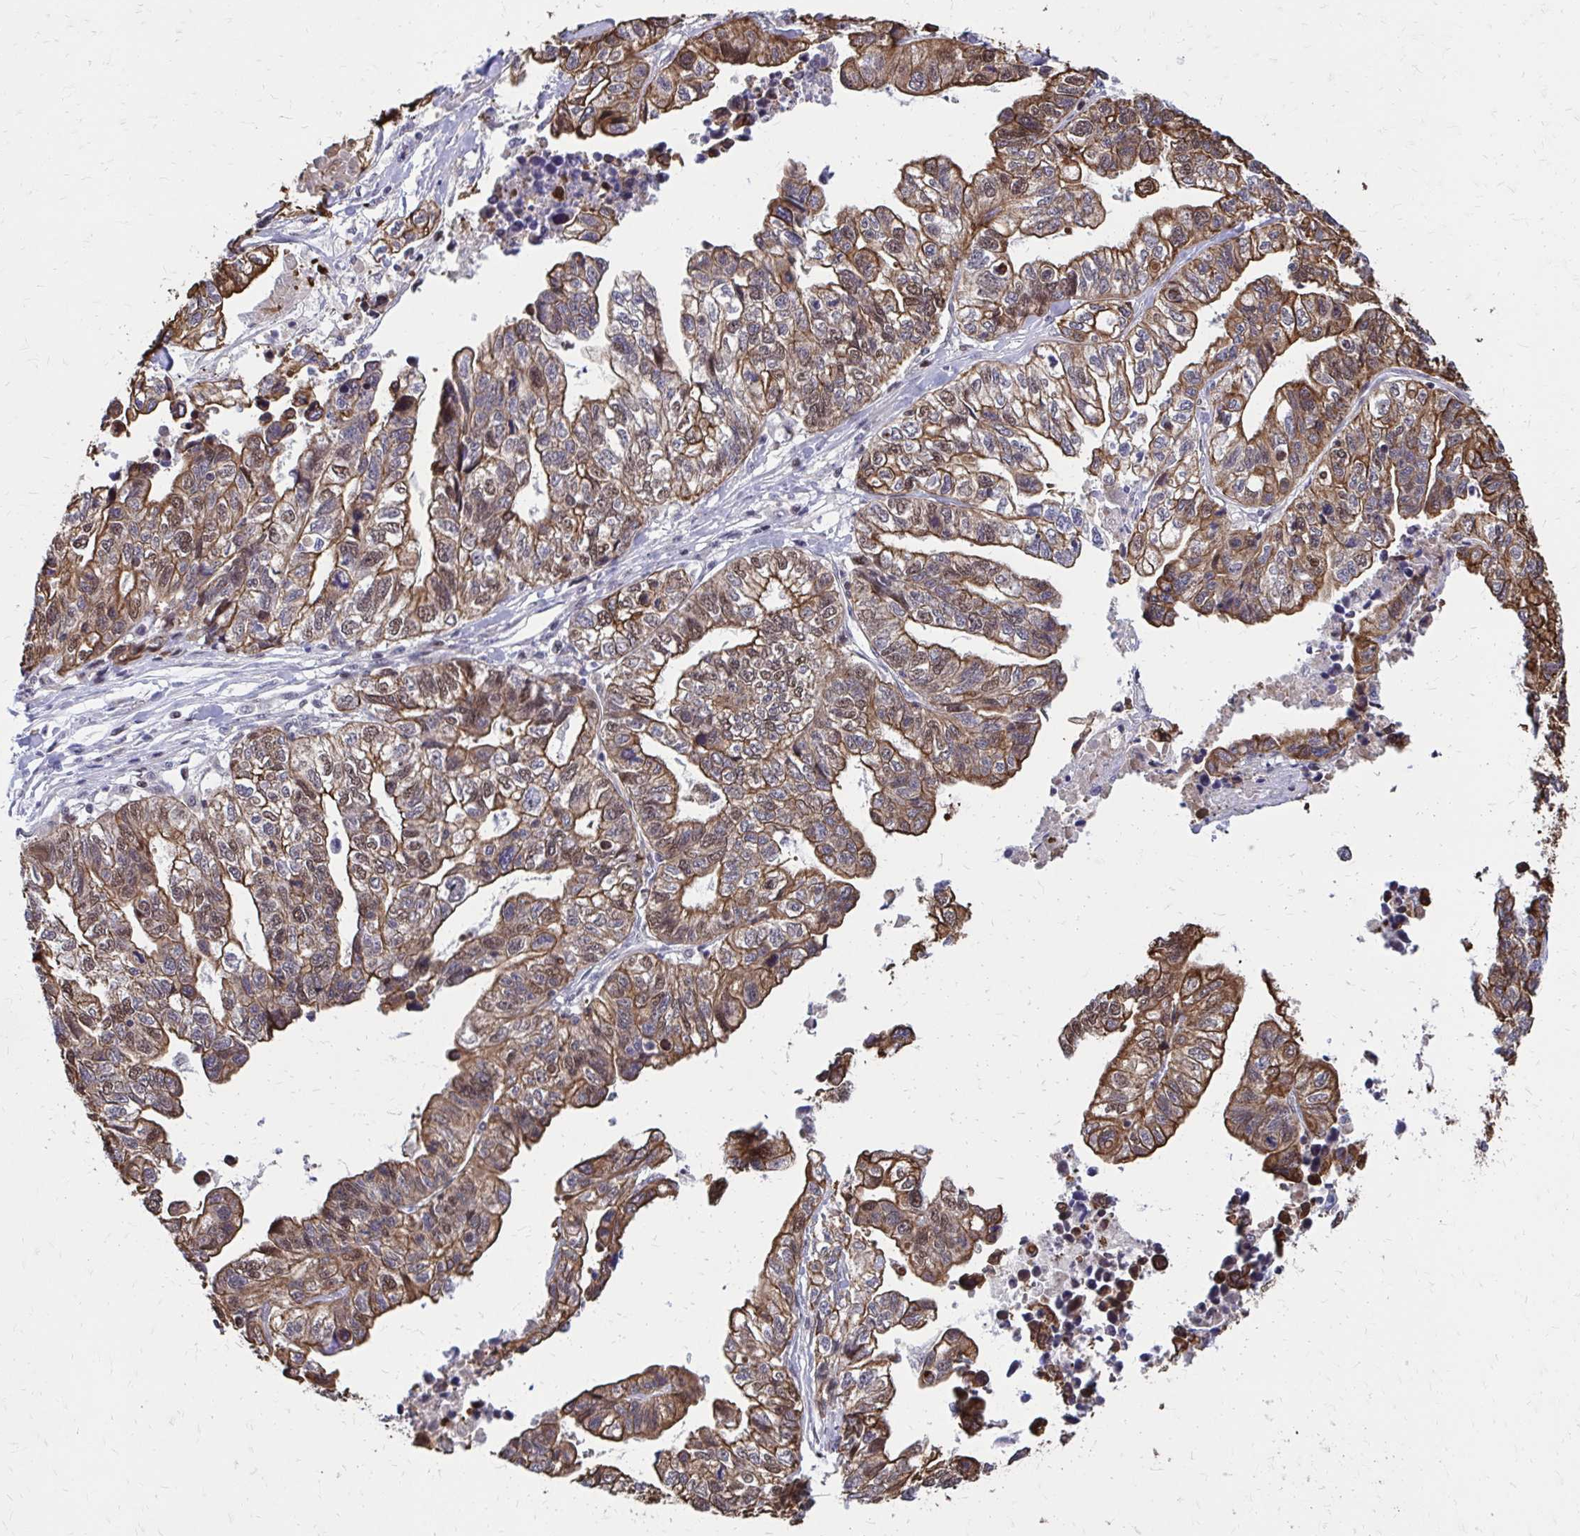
{"staining": {"intensity": "moderate", "quantity": ">75%", "location": "cytoplasmic/membranous,nuclear"}, "tissue": "stomach cancer", "cell_type": "Tumor cells", "image_type": "cancer", "snomed": [{"axis": "morphology", "description": "Adenocarcinoma, NOS"}, {"axis": "topography", "description": "Stomach, upper"}], "caption": "Protein analysis of stomach adenocarcinoma tissue displays moderate cytoplasmic/membranous and nuclear expression in approximately >75% of tumor cells.", "gene": "ANKRD30B", "patient": {"sex": "female", "age": 67}}